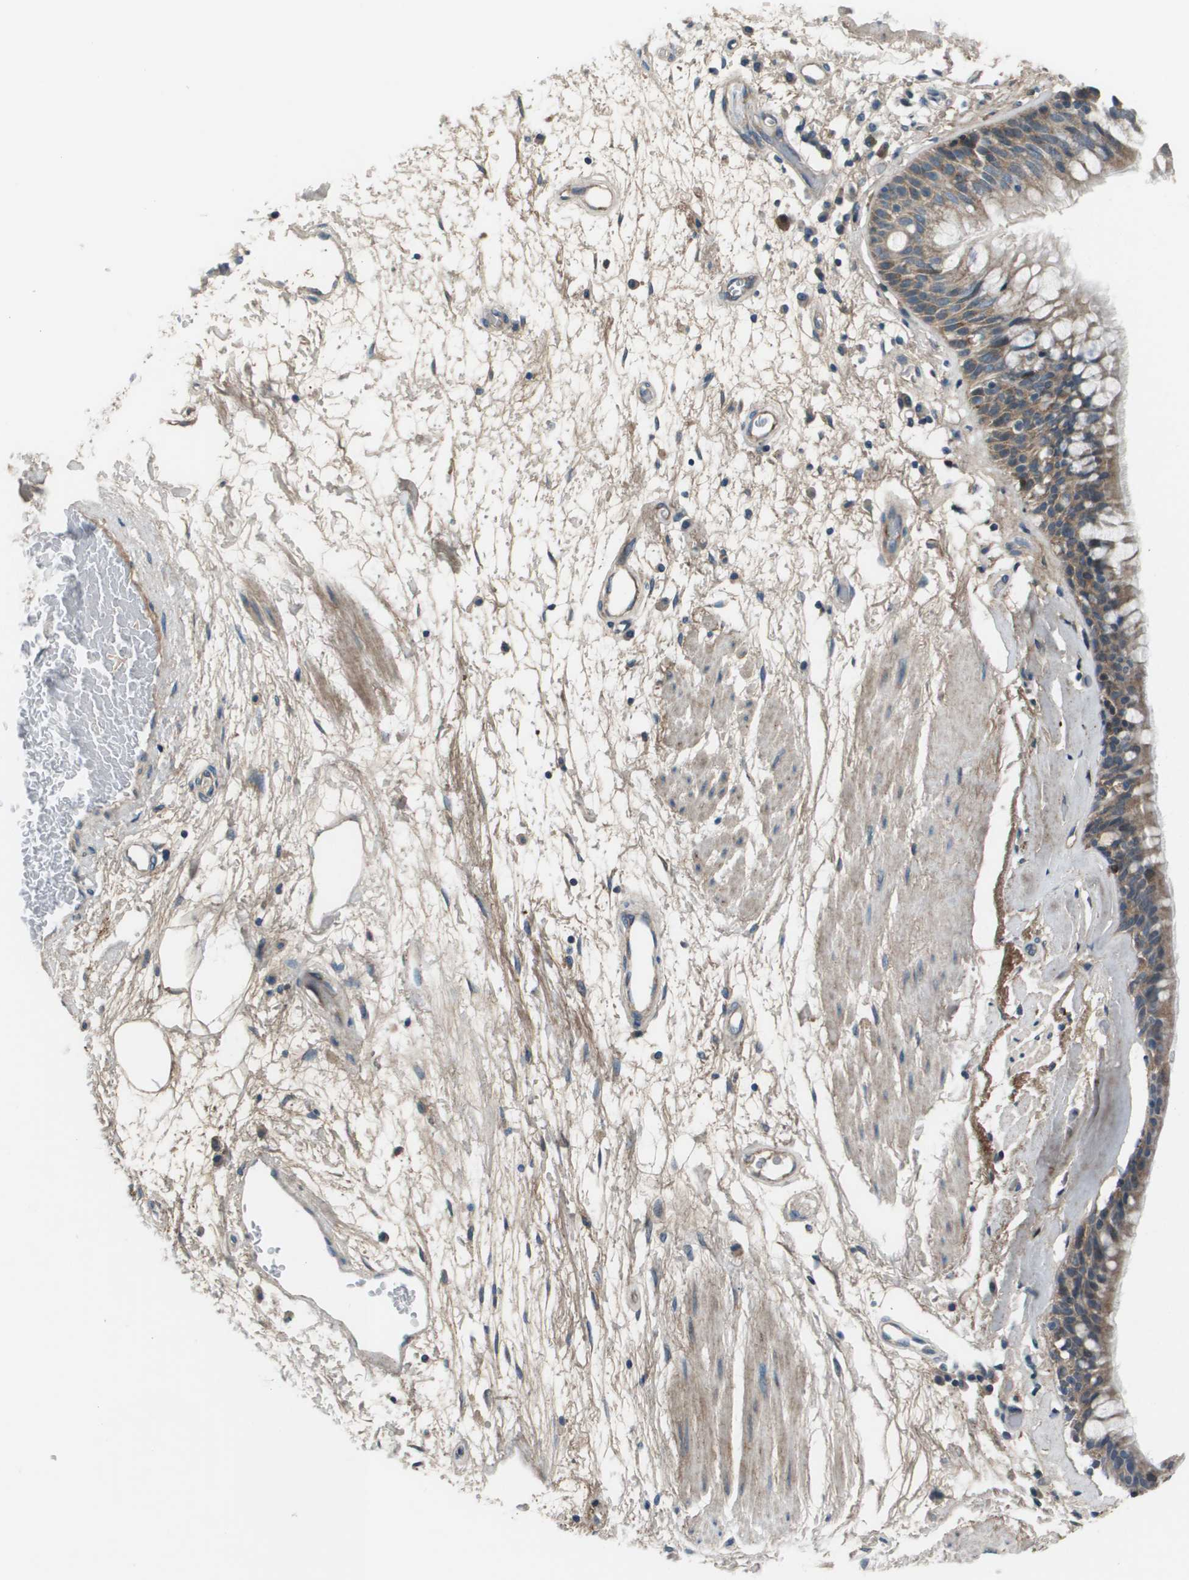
{"staining": {"intensity": "moderate", "quantity": "25%-75%", "location": "cytoplasmic/membranous"}, "tissue": "bronchus", "cell_type": "Respiratory epithelial cells", "image_type": "normal", "snomed": [{"axis": "morphology", "description": "Normal tissue, NOS"}, {"axis": "morphology", "description": "Adenocarcinoma, NOS"}, {"axis": "topography", "description": "Bronchus"}, {"axis": "topography", "description": "Lung"}], "caption": "Bronchus stained for a protein shows moderate cytoplasmic/membranous positivity in respiratory epithelial cells. (IHC, brightfield microscopy, high magnification).", "gene": "PCOLCE", "patient": {"sex": "female", "age": 54}}